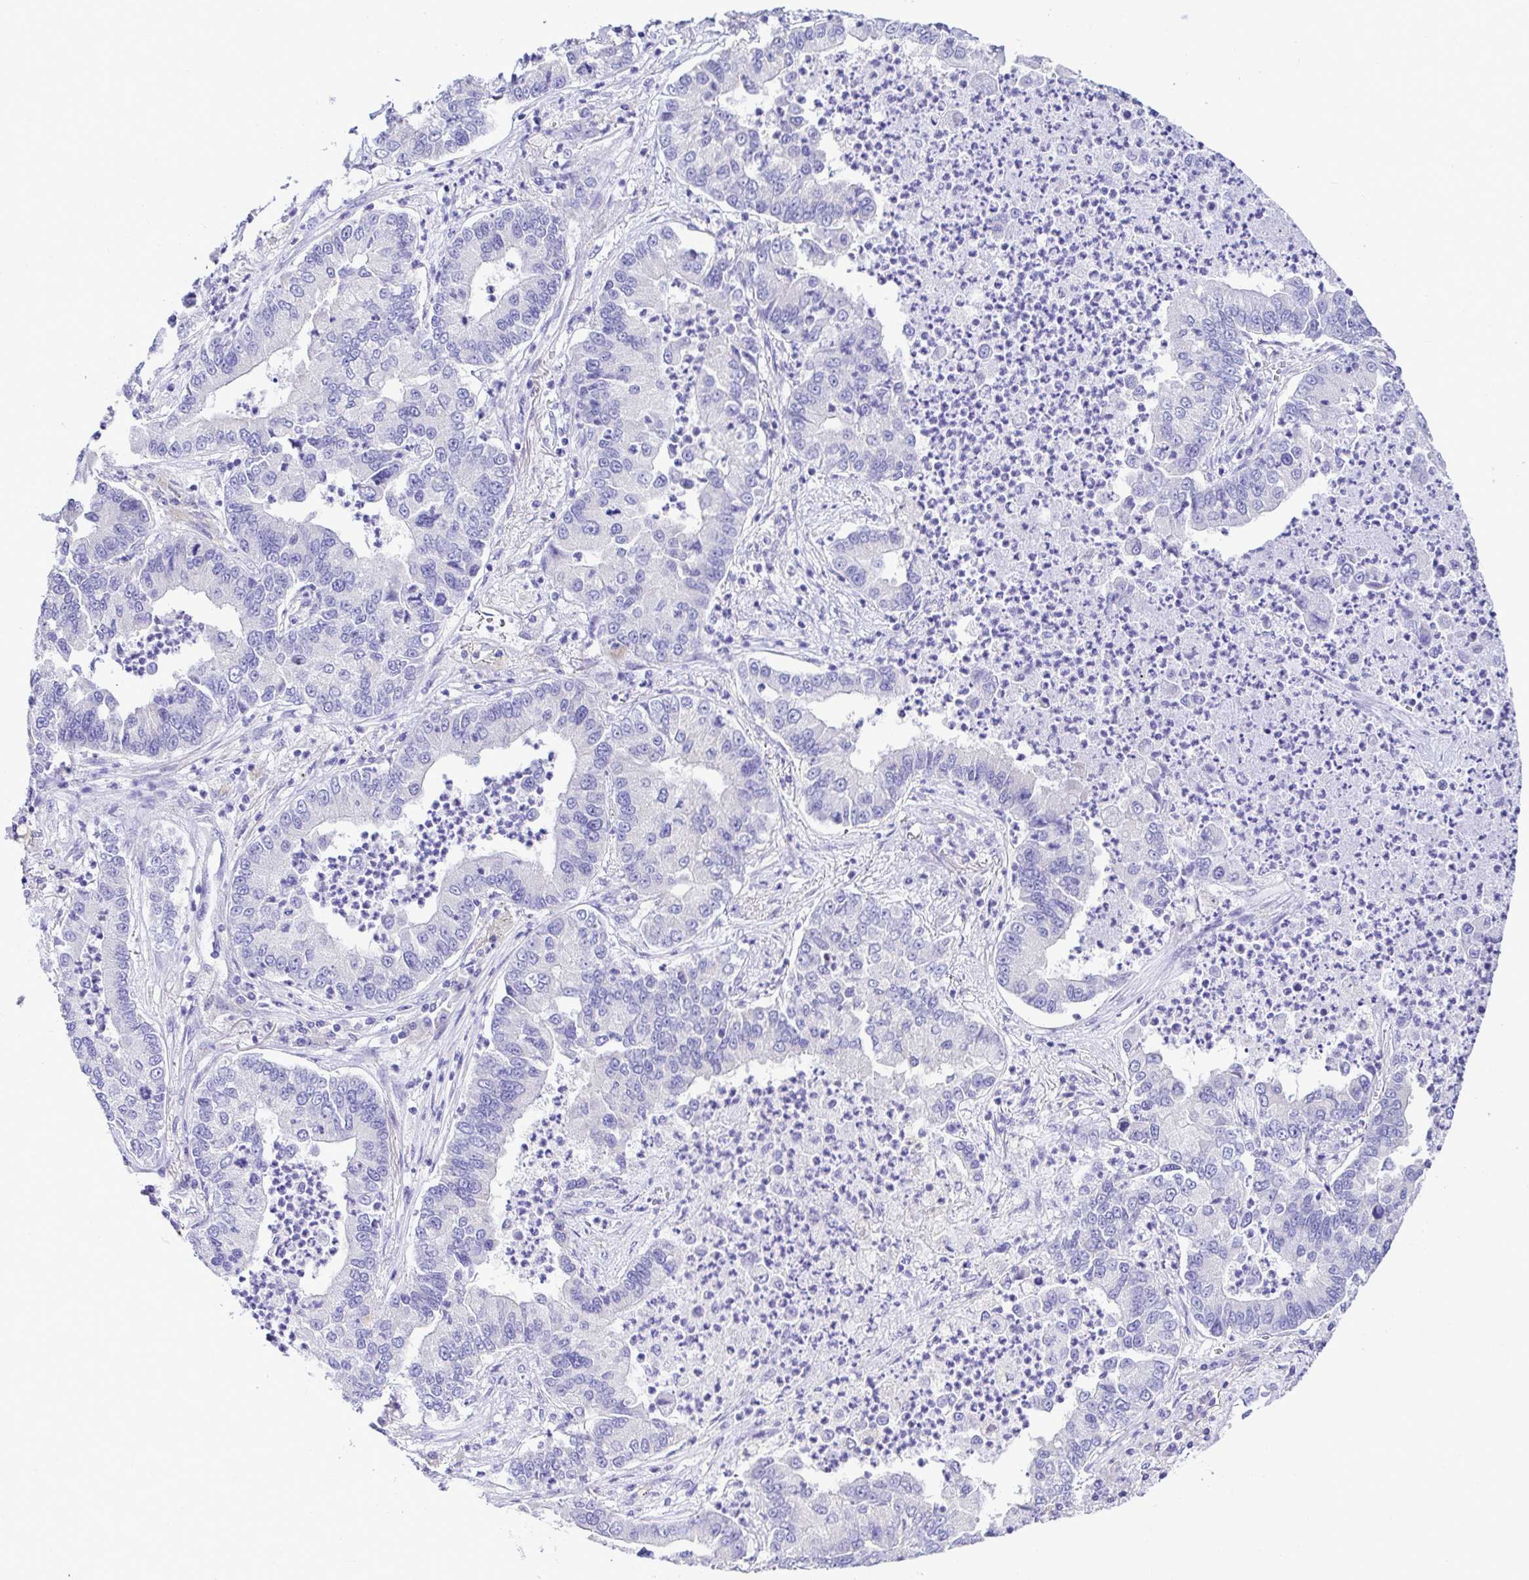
{"staining": {"intensity": "negative", "quantity": "none", "location": "none"}, "tissue": "lung cancer", "cell_type": "Tumor cells", "image_type": "cancer", "snomed": [{"axis": "morphology", "description": "Adenocarcinoma, NOS"}, {"axis": "topography", "description": "Lung"}], "caption": "Protein analysis of lung adenocarcinoma reveals no significant positivity in tumor cells. Nuclei are stained in blue.", "gene": "BACE2", "patient": {"sex": "female", "age": 57}}